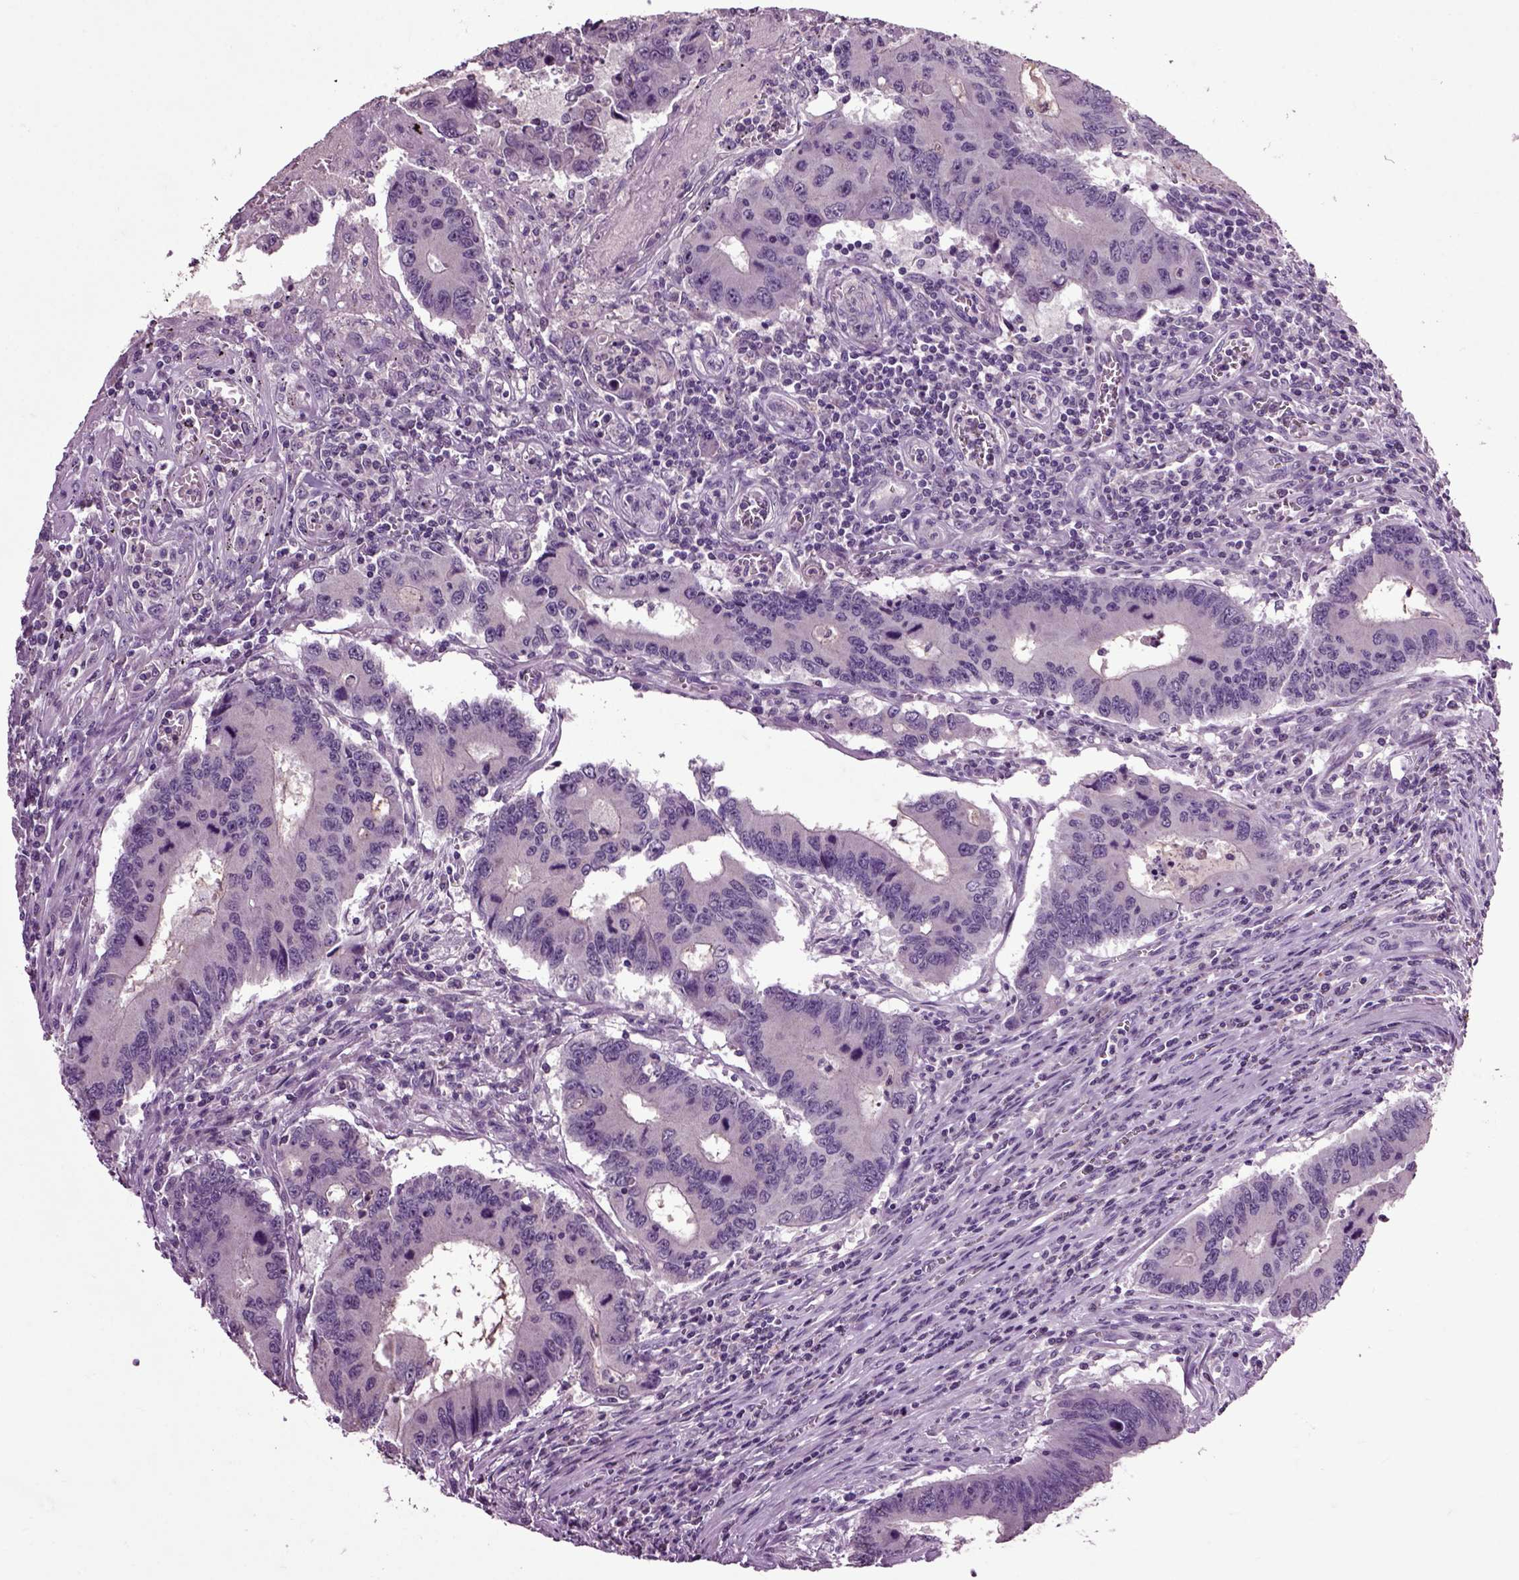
{"staining": {"intensity": "negative", "quantity": "none", "location": "none"}, "tissue": "colorectal cancer", "cell_type": "Tumor cells", "image_type": "cancer", "snomed": [{"axis": "morphology", "description": "Adenocarcinoma, NOS"}, {"axis": "topography", "description": "Colon"}], "caption": "High power microscopy image of an immunohistochemistry micrograph of adenocarcinoma (colorectal), revealing no significant expression in tumor cells. (Immunohistochemistry, brightfield microscopy, high magnification).", "gene": "CRHR1", "patient": {"sex": "male", "age": 53}}